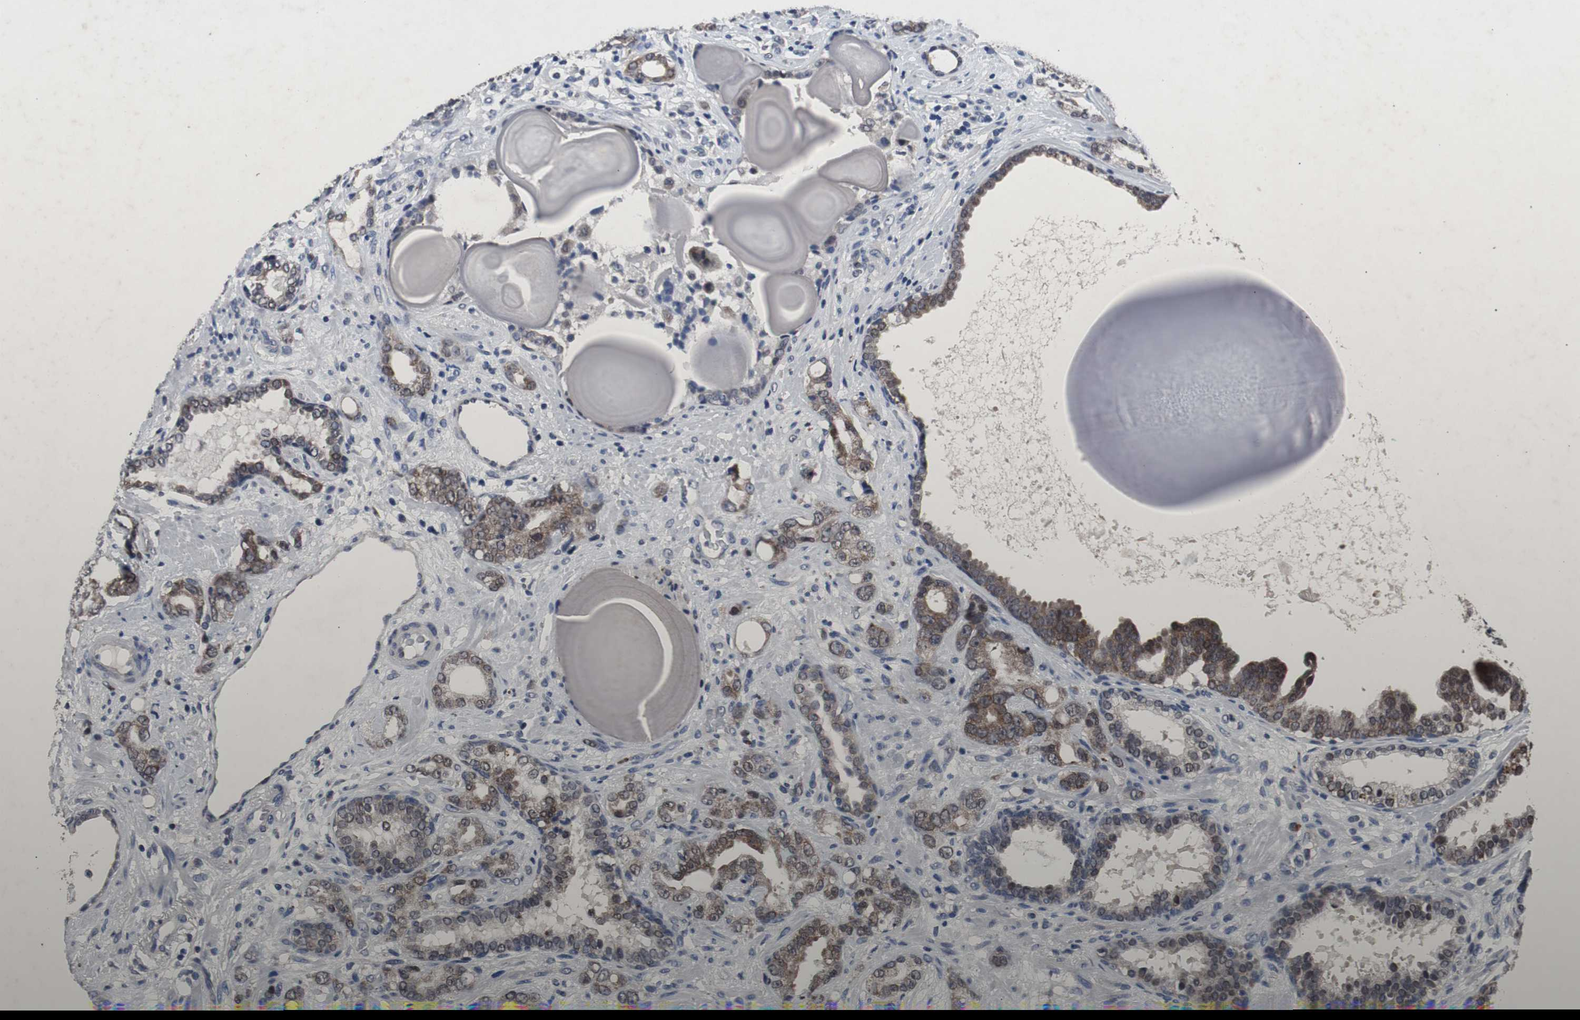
{"staining": {"intensity": "moderate", "quantity": ">75%", "location": "cytoplasmic/membranous,nuclear"}, "tissue": "prostate cancer", "cell_type": "Tumor cells", "image_type": "cancer", "snomed": [{"axis": "morphology", "description": "Adenocarcinoma, Low grade"}, {"axis": "topography", "description": "Prostate"}], "caption": "Prostate cancer (low-grade adenocarcinoma) stained with immunohistochemistry (IHC) shows moderate cytoplasmic/membranous and nuclear staining in about >75% of tumor cells.", "gene": "RBM47", "patient": {"sex": "male", "age": 63}}